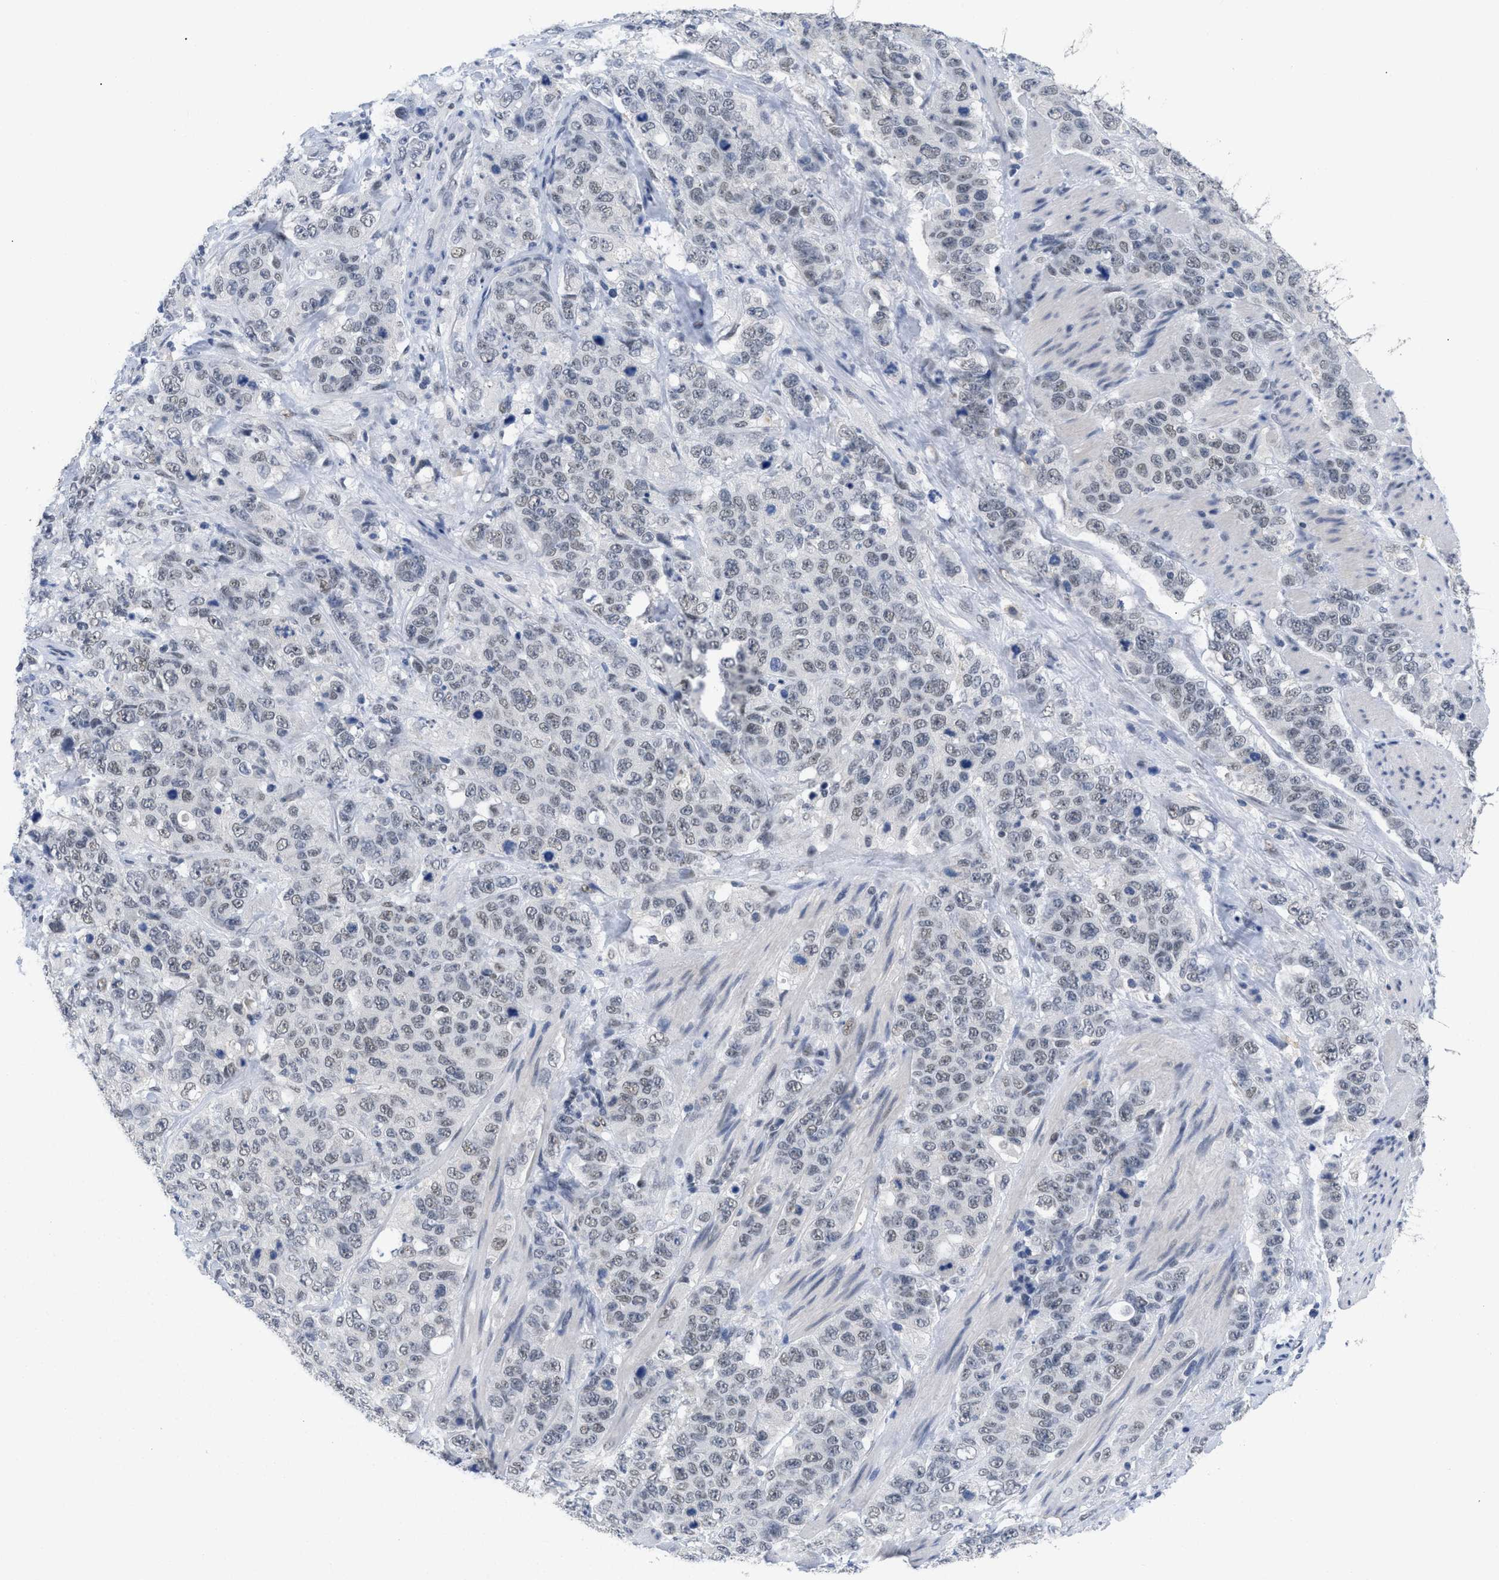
{"staining": {"intensity": "negative", "quantity": "none", "location": "none"}, "tissue": "stomach cancer", "cell_type": "Tumor cells", "image_type": "cancer", "snomed": [{"axis": "morphology", "description": "Adenocarcinoma, NOS"}, {"axis": "topography", "description": "Stomach"}], "caption": "High power microscopy micrograph of an immunohistochemistry (IHC) image of stomach cancer (adenocarcinoma), revealing no significant positivity in tumor cells.", "gene": "GGNBP2", "patient": {"sex": "male", "age": 48}}